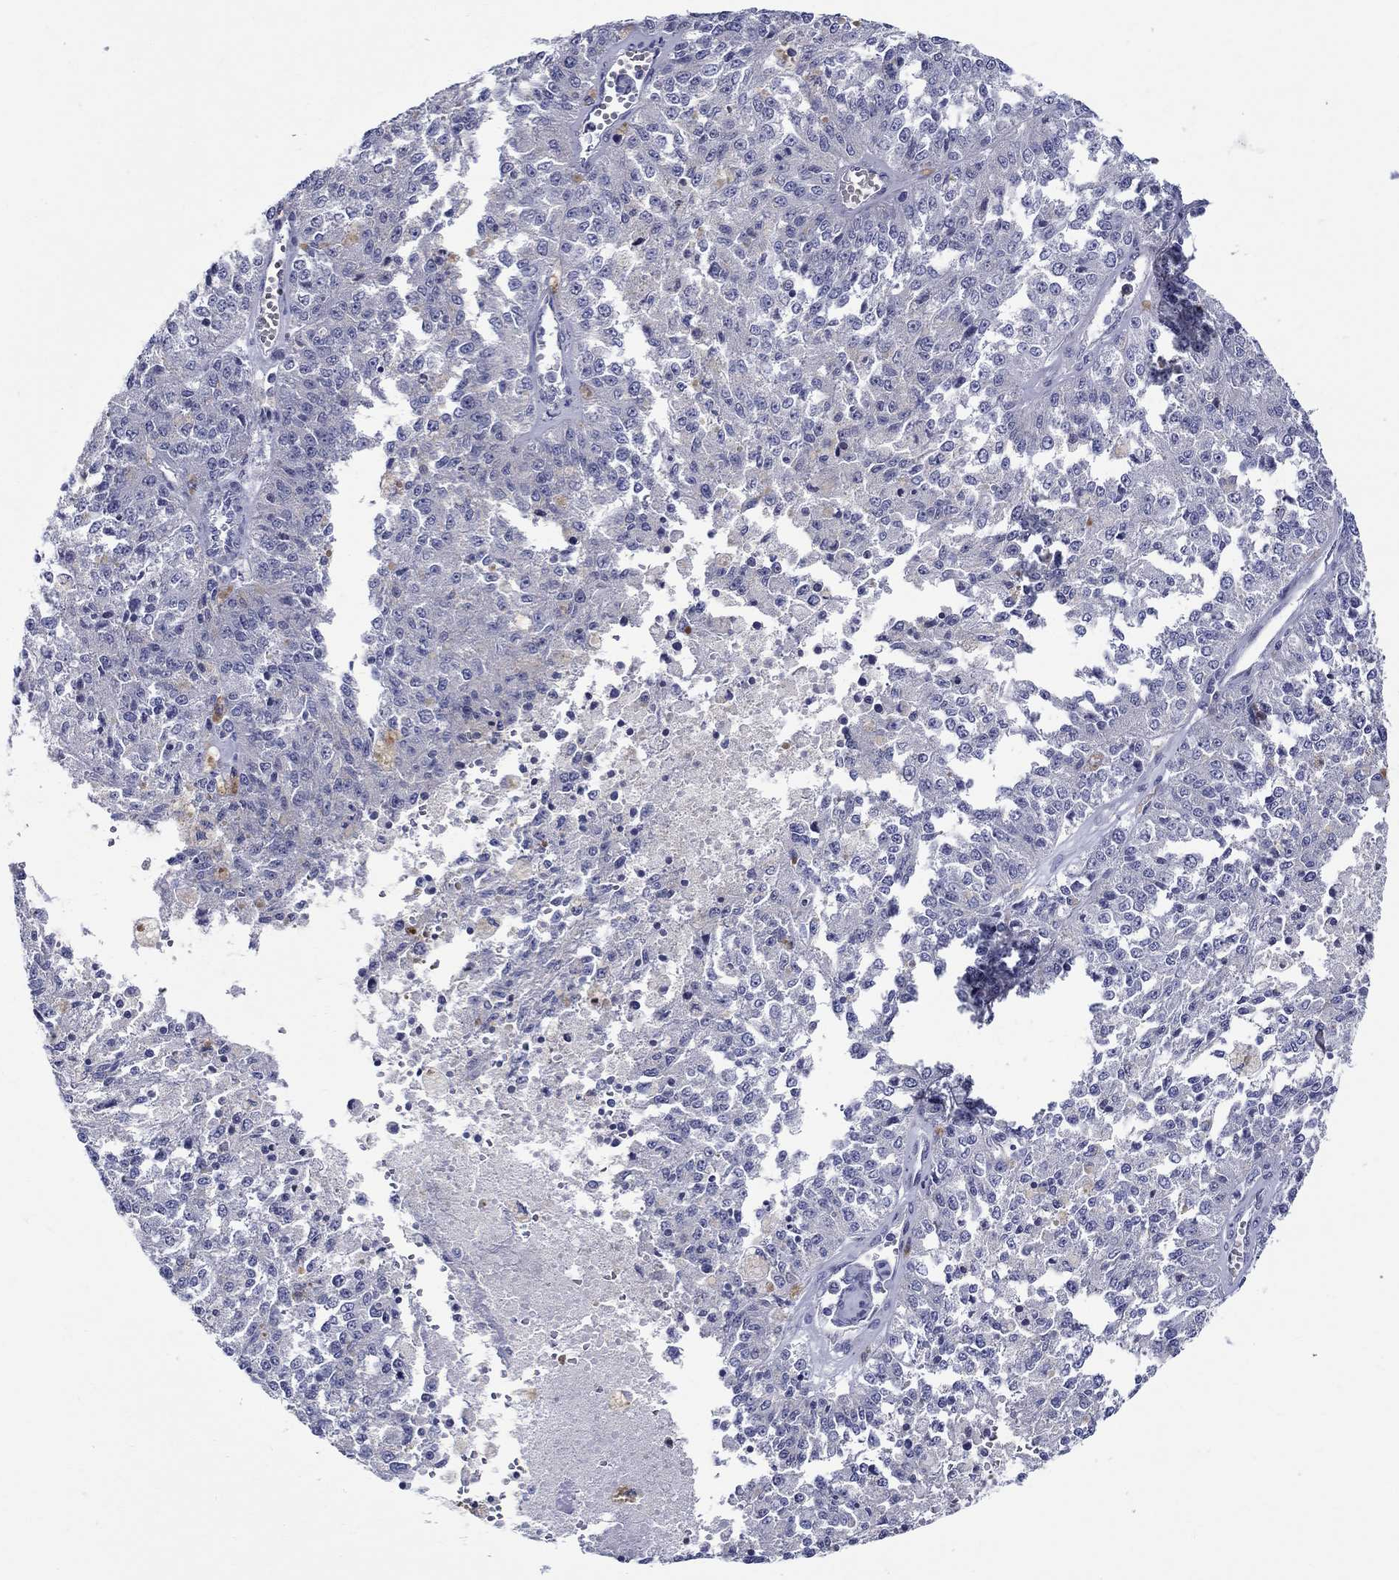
{"staining": {"intensity": "negative", "quantity": "none", "location": "none"}, "tissue": "melanoma", "cell_type": "Tumor cells", "image_type": "cancer", "snomed": [{"axis": "morphology", "description": "Malignant melanoma, Metastatic site"}, {"axis": "topography", "description": "Lymph node"}], "caption": "DAB immunohistochemical staining of melanoma demonstrates no significant positivity in tumor cells.", "gene": "QRFPR", "patient": {"sex": "female", "age": 64}}